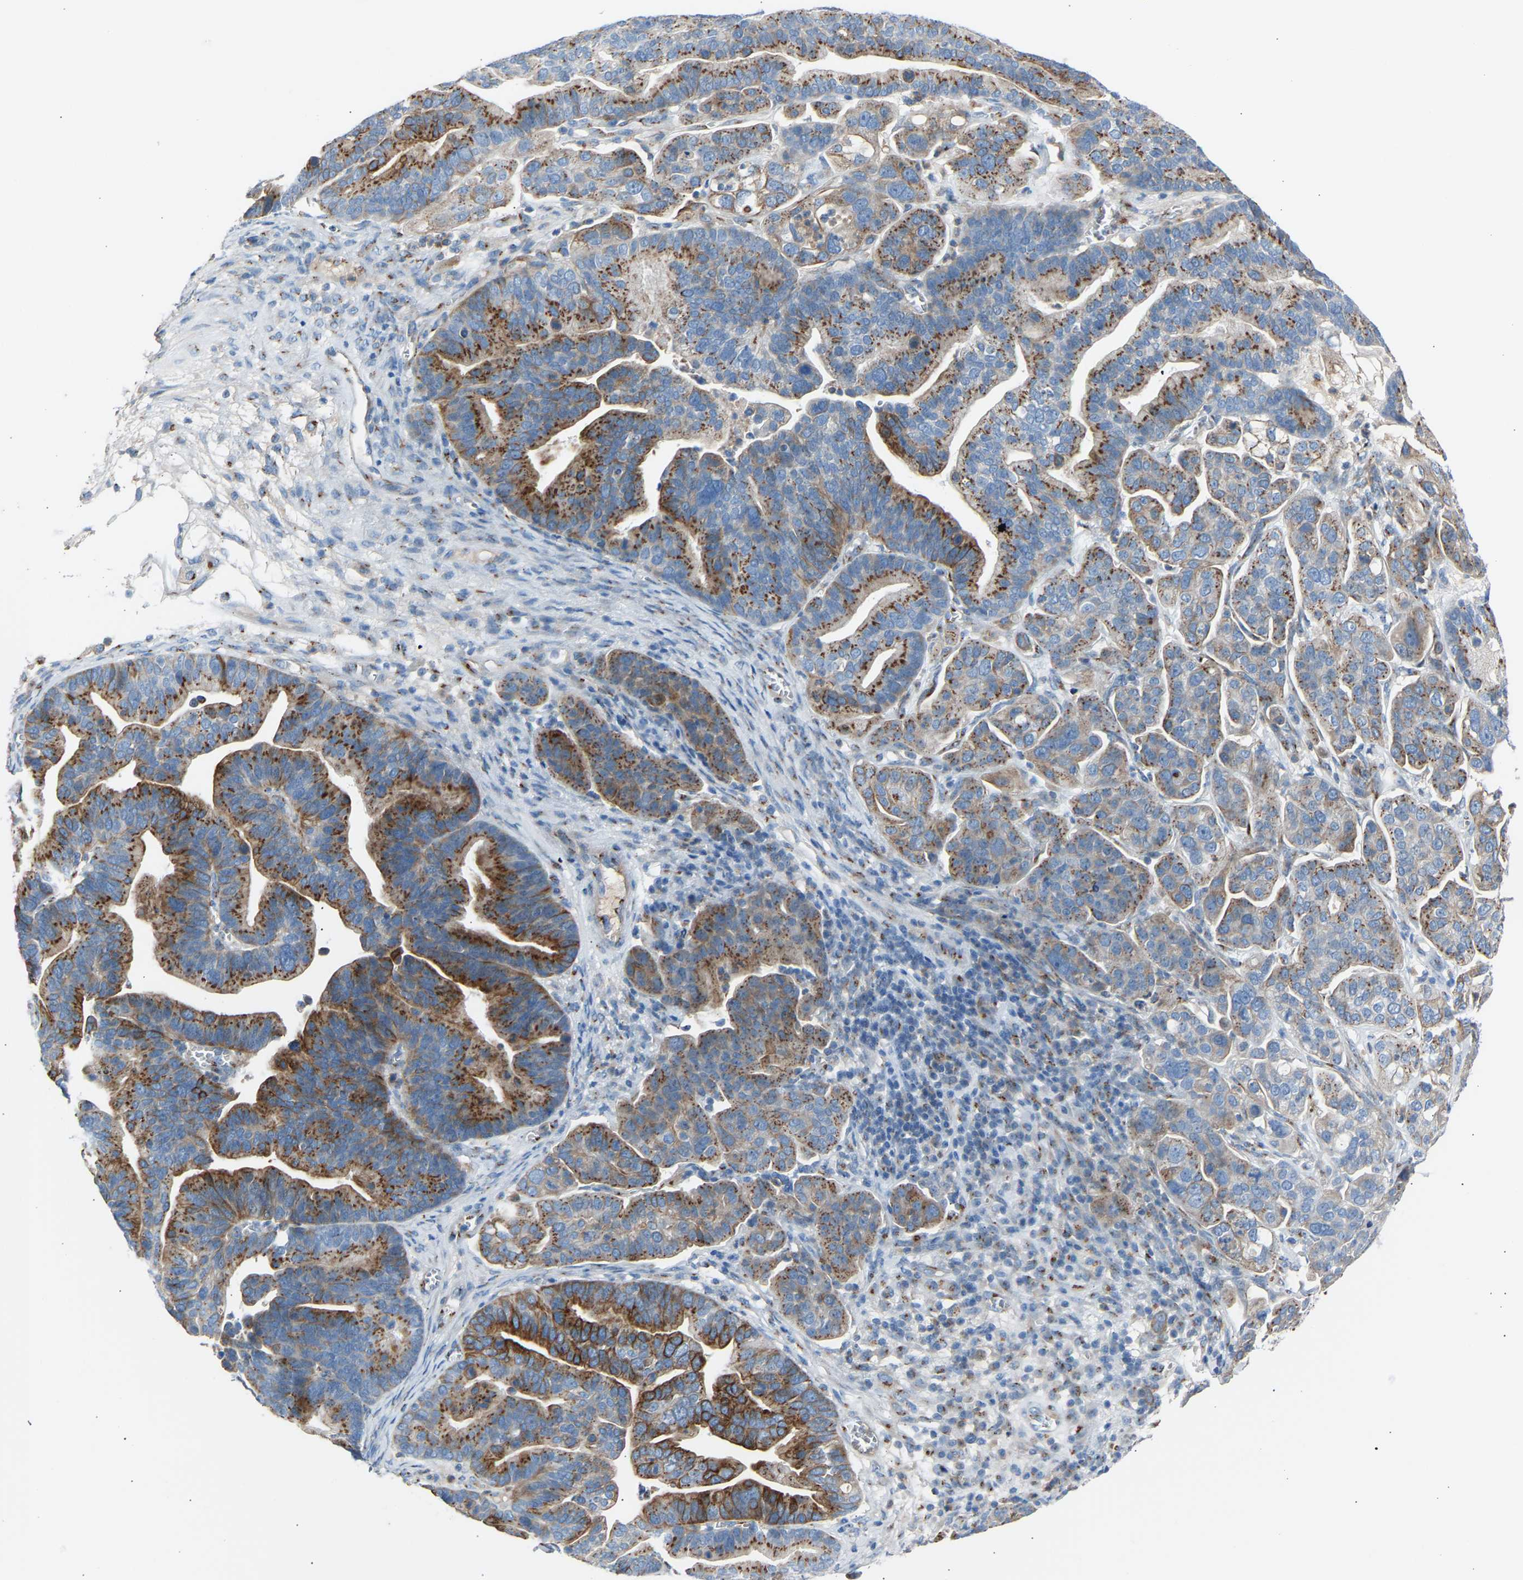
{"staining": {"intensity": "strong", "quantity": ">75%", "location": "cytoplasmic/membranous"}, "tissue": "ovarian cancer", "cell_type": "Tumor cells", "image_type": "cancer", "snomed": [{"axis": "morphology", "description": "Cystadenocarcinoma, serous, NOS"}, {"axis": "topography", "description": "Ovary"}], "caption": "Tumor cells show strong cytoplasmic/membranous positivity in approximately >75% of cells in ovarian serous cystadenocarcinoma. (DAB (3,3'-diaminobenzidine) IHC, brown staining for protein, blue staining for nuclei).", "gene": "CYREN", "patient": {"sex": "female", "age": 56}}